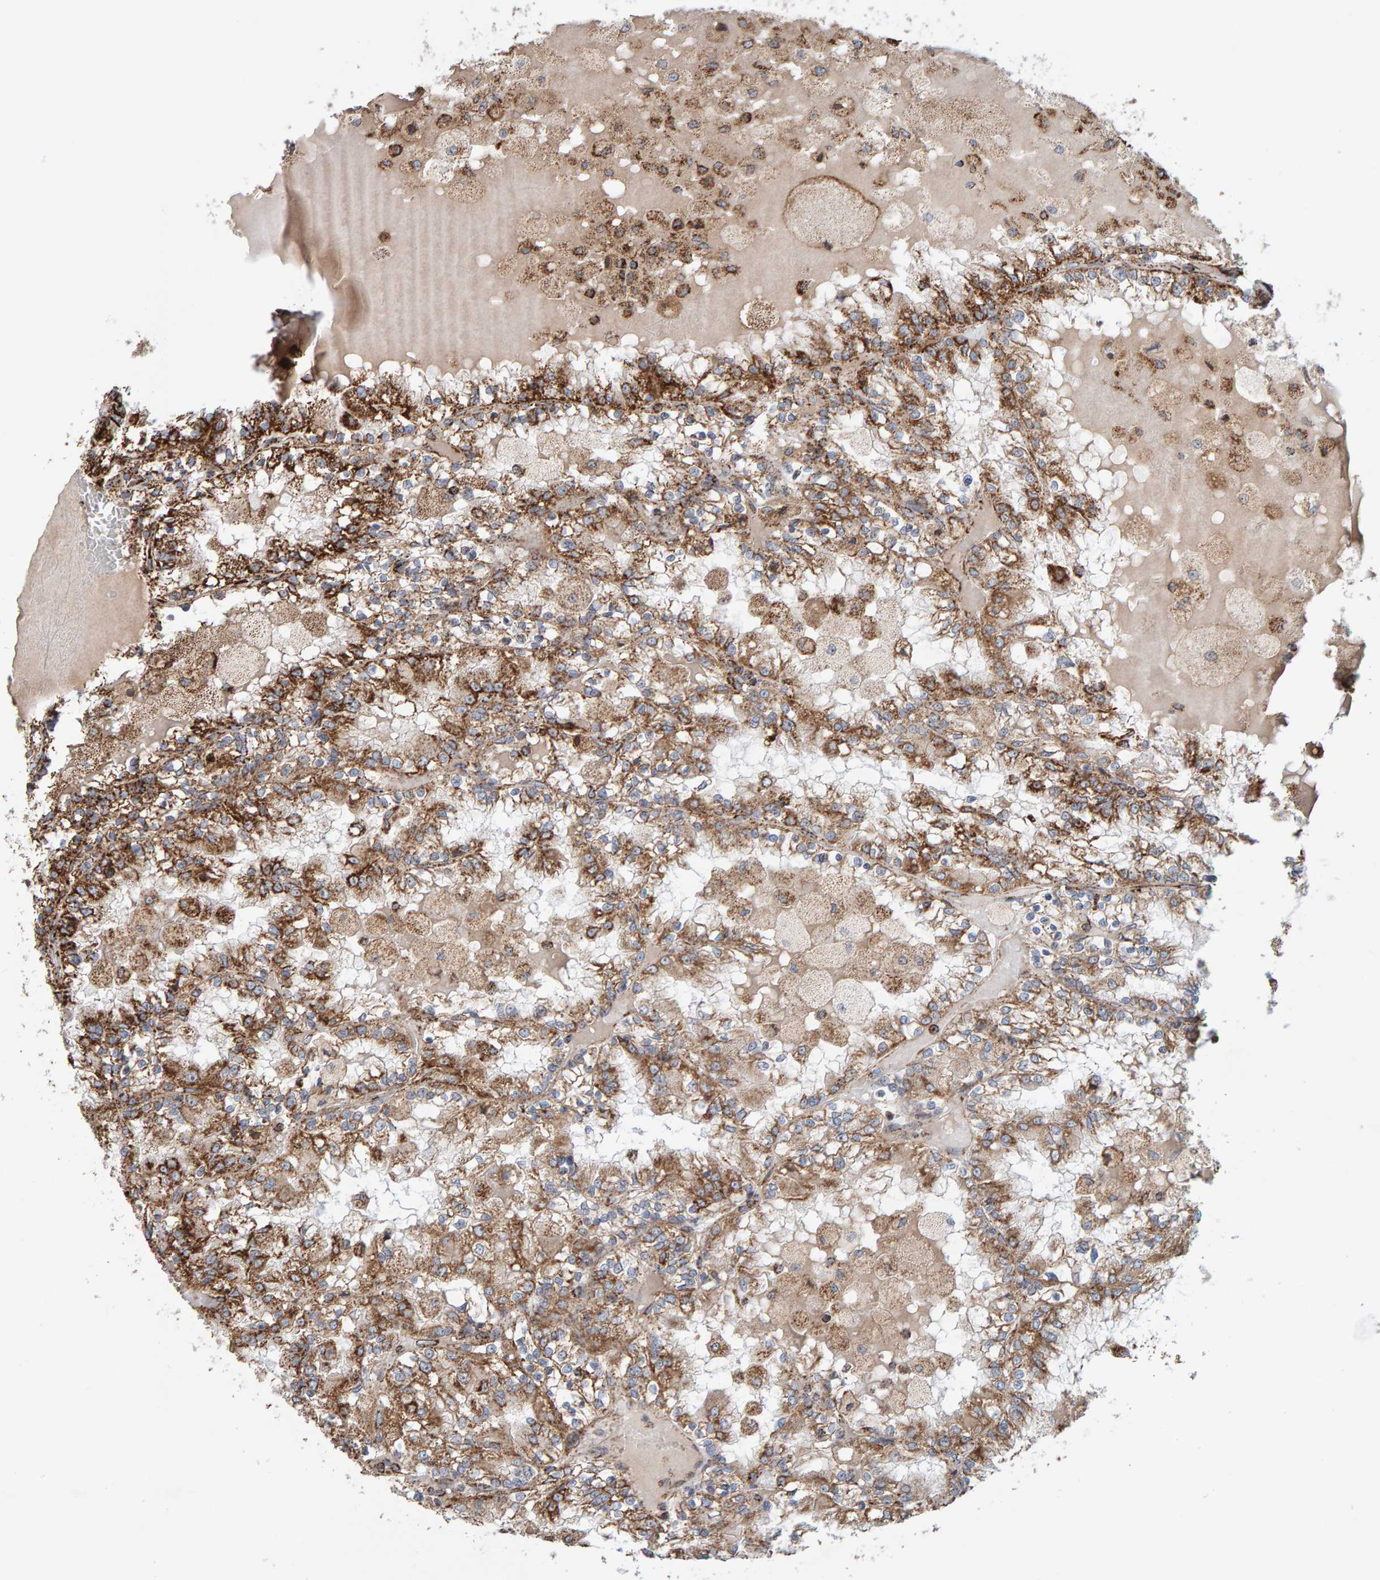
{"staining": {"intensity": "moderate", "quantity": ">75%", "location": "cytoplasmic/membranous"}, "tissue": "renal cancer", "cell_type": "Tumor cells", "image_type": "cancer", "snomed": [{"axis": "morphology", "description": "Adenocarcinoma, NOS"}, {"axis": "topography", "description": "Kidney"}], "caption": "Renal adenocarcinoma stained with a brown dye demonstrates moderate cytoplasmic/membranous positive positivity in about >75% of tumor cells.", "gene": "MRPL45", "patient": {"sex": "female", "age": 56}}